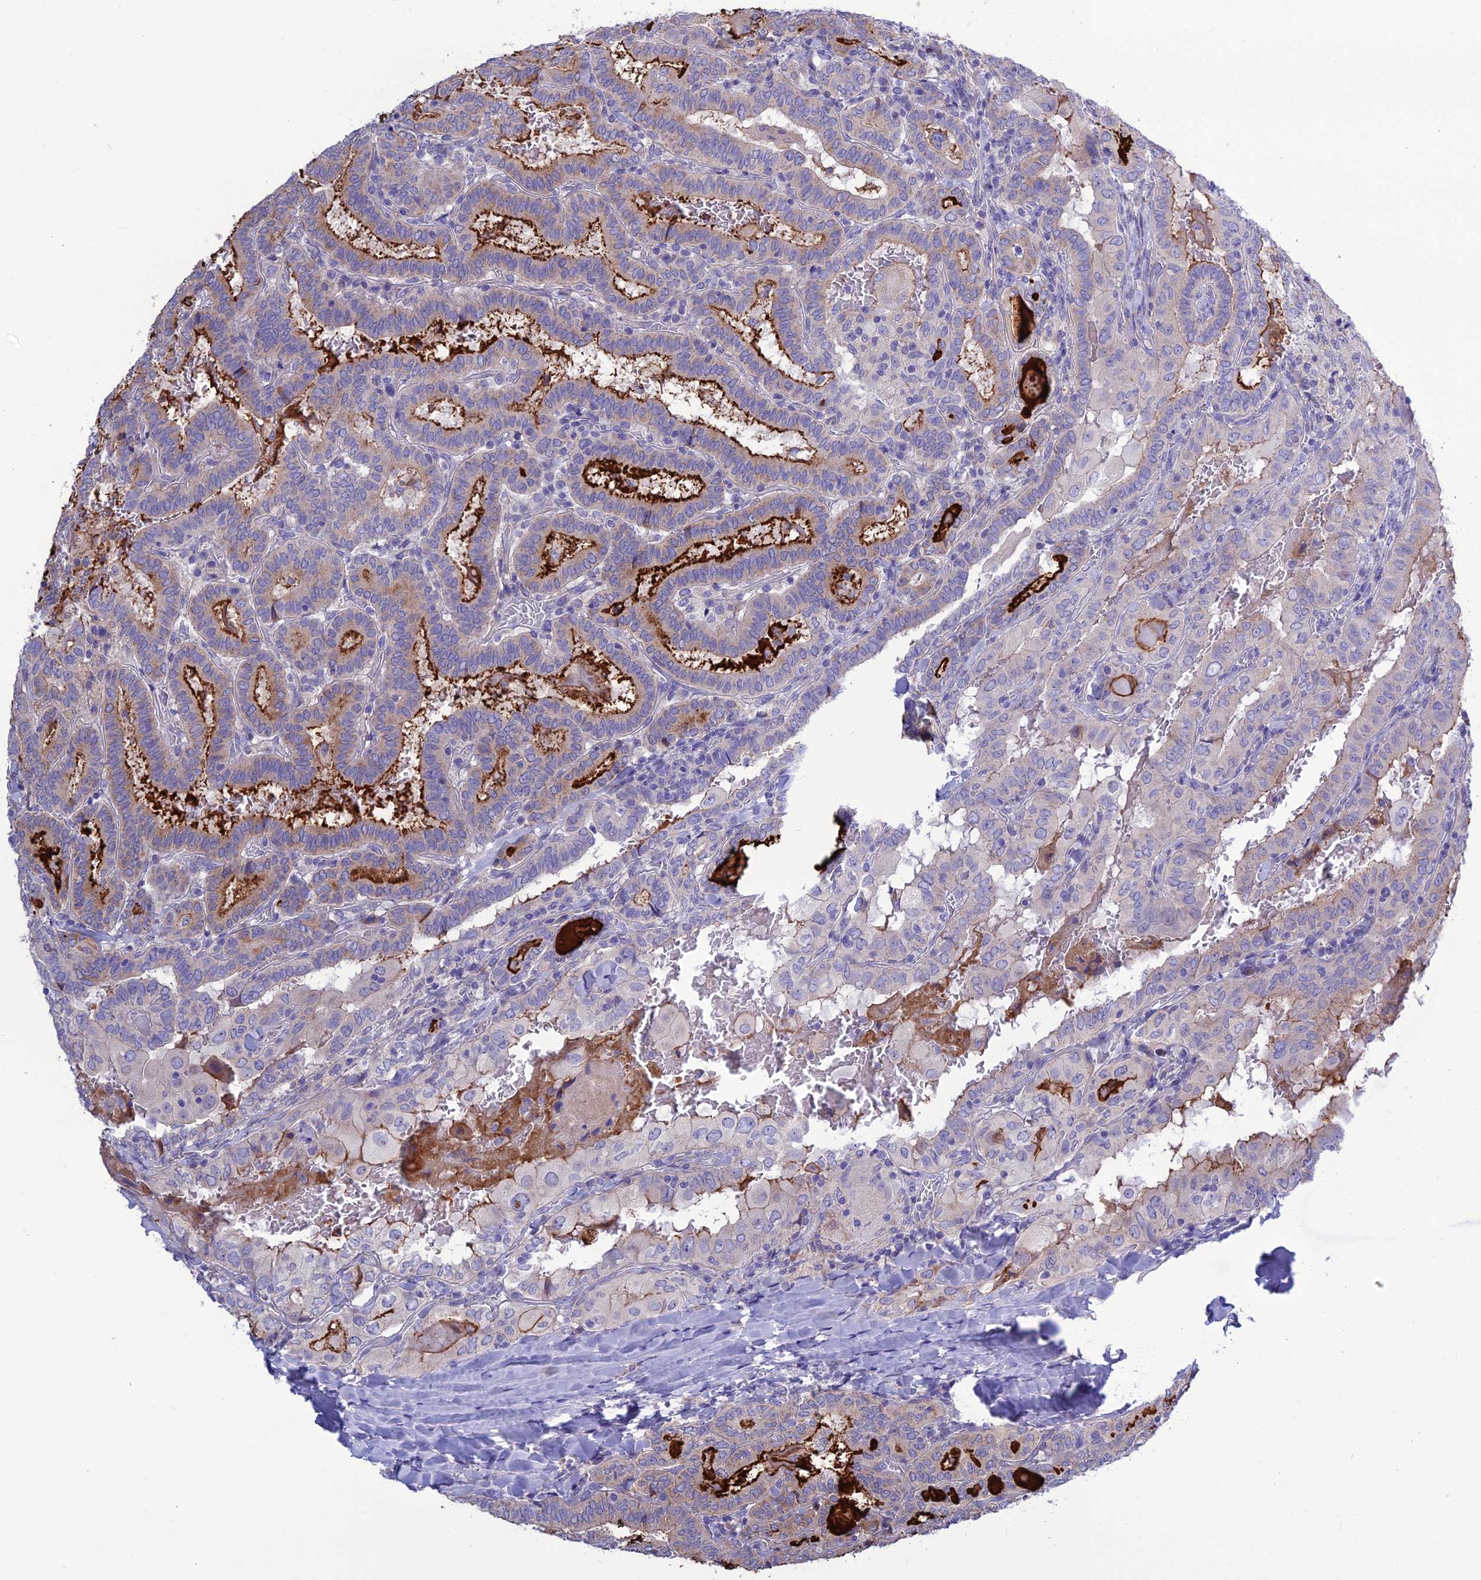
{"staining": {"intensity": "strong", "quantity": "<25%", "location": "cytoplasmic/membranous"}, "tissue": "thyroid cancer", "cell_type": "Tumor cells", "image_type": "cancer", "snomed": [{"axis": "morphology", "description": "Papillary adenocarcinoma, NOS"}, {"axis": "topography", "description": "Thyroid gland"}], "caption": "A brown stain labels strong cytoplasmic/membranous expression of a protein in human thyroid cancer (papillary adenocarcinoma) tumor cells. (DAB (3,3'-diaminobenzidine) = brown stain, brightfield microscopy at high magnification).", "gene": "BHMT2", "patient": {"sex": "female", "age": 72}}